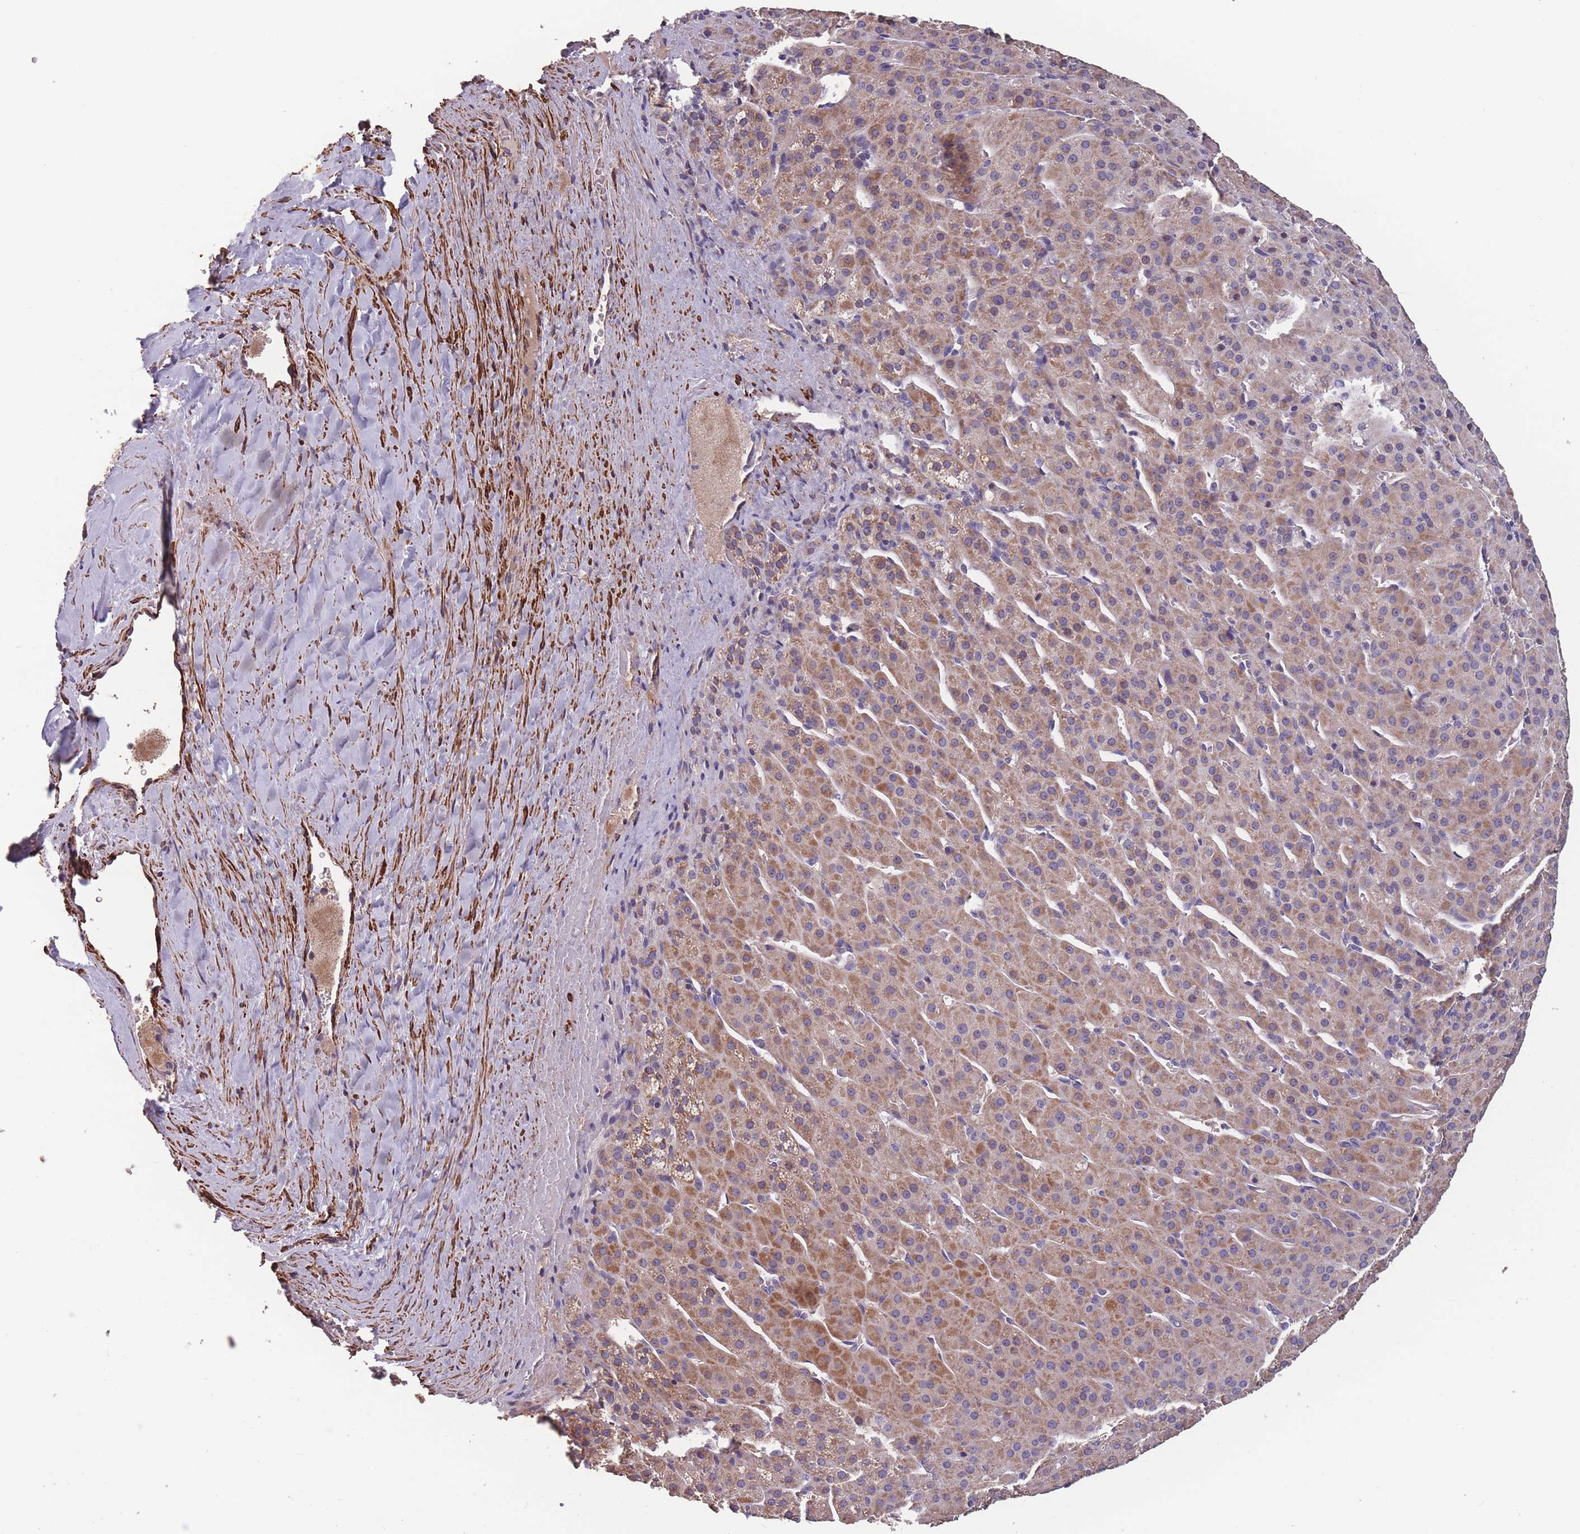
{"staining": {"intensity": "moderate", "quantity": ">75%", "location": "cytoplasmic/membranous"}, "tissue": "adrenal gland", "cell_type": "Glandular cells", "image_type": "normal", "snomed": [{"axis": "morphology", "description": "Normal tissue, NOS"}, {"axis": "topography", "description": "Adrenal gland"}], "caption": "Immunohistochemistry micrograph of benign adrenal gland: adrenal gland stained using immunohistochemistry exhibits medium levels of moderate protein expression localized specifically in the cytoplasmic/membranous of glandular cells, appearing as a cytoplasmic/membranous brown color.", "gene": "TOMM40L", "patient": {"sex": "female", "age": 41}}